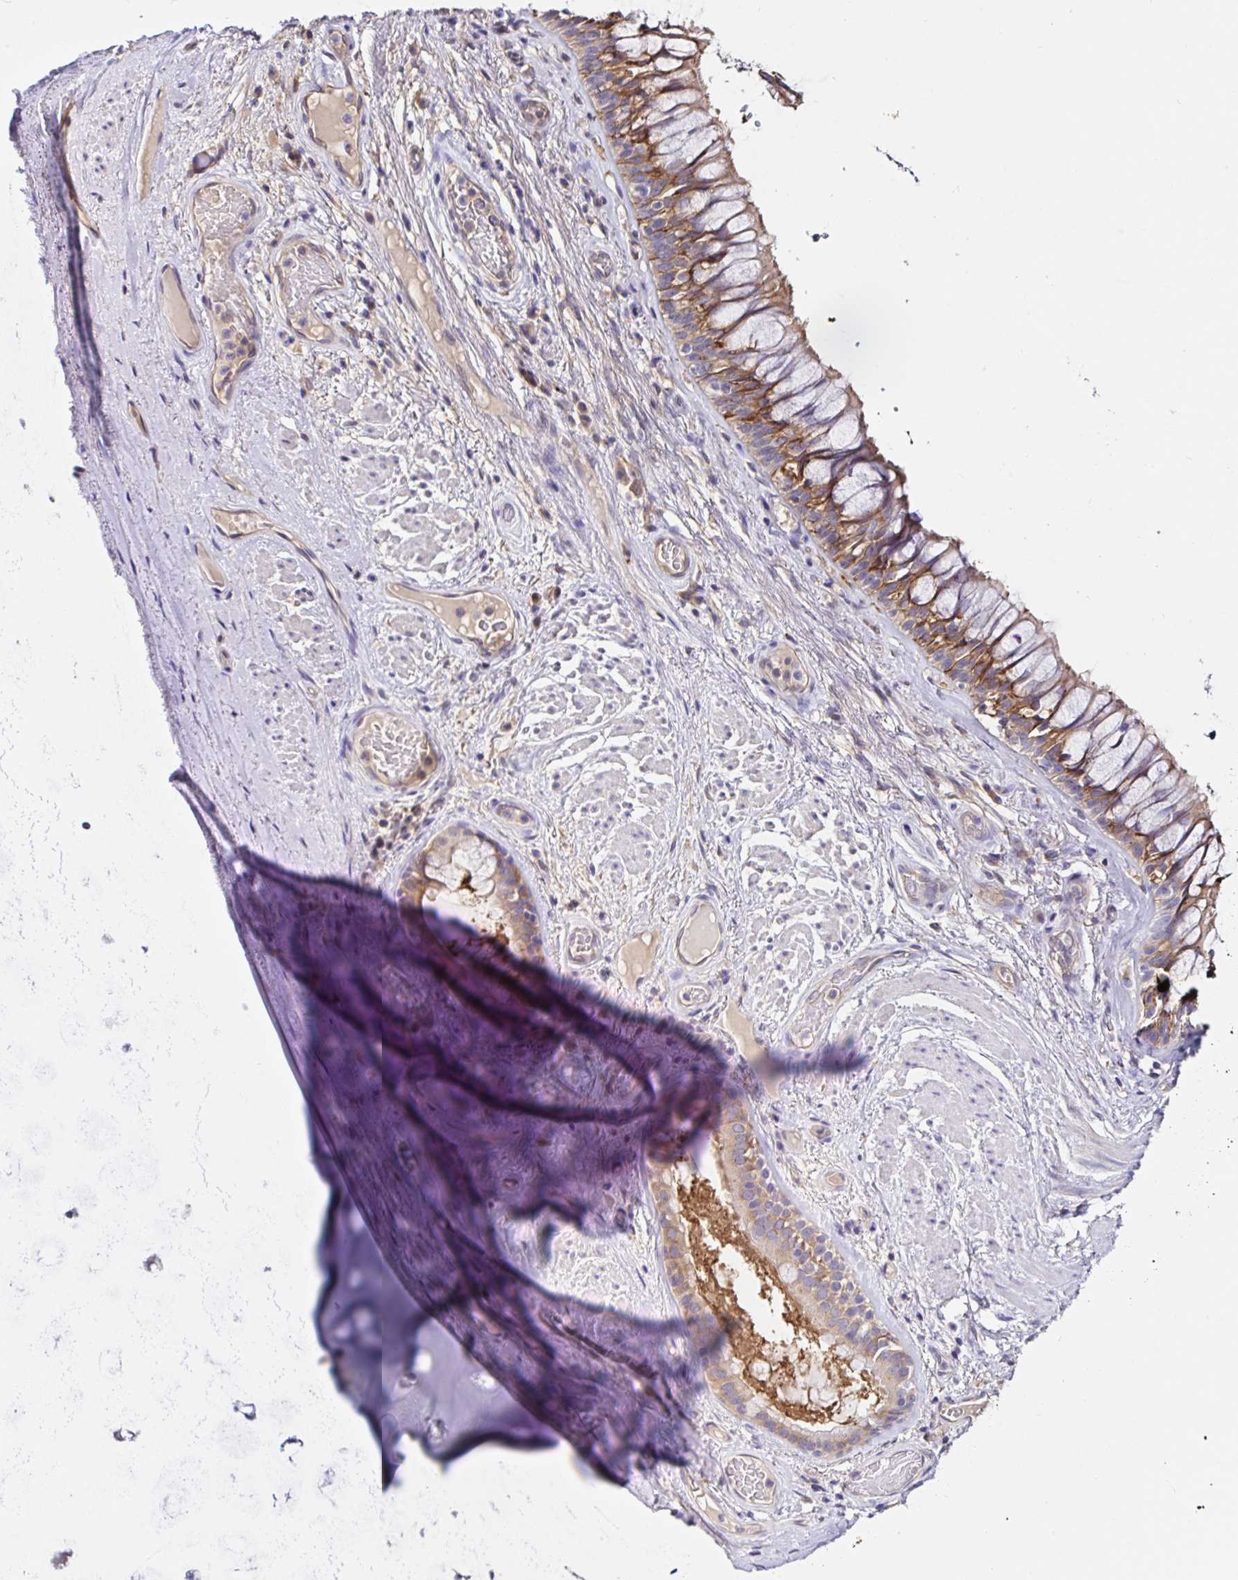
{"staining": {"intensity": "negative", "quantity": "none", "location": "none"}, "tissue": "adipose tissue", "cell_type": "Adipocytes", "image_type": "normal", "snomed": [{"axis": "morphology", "description": "Normal tissue, NOS"}, {"axis": "topography", "description": "Cartilage tissue"}, {"axis": "topography", "description": "Bronchus"}], "caption": "Immunohistochemical staining of normal human adipose tissue reveals no significant positivity in adipocytes. The staining is performed using DAB (3,3'-diaminobenzidine) brown chromogen with nuclei counter-stained in using hematoxylin.", "gene": "RSRP1", "patient": {"sex": "male", "age": 64}}